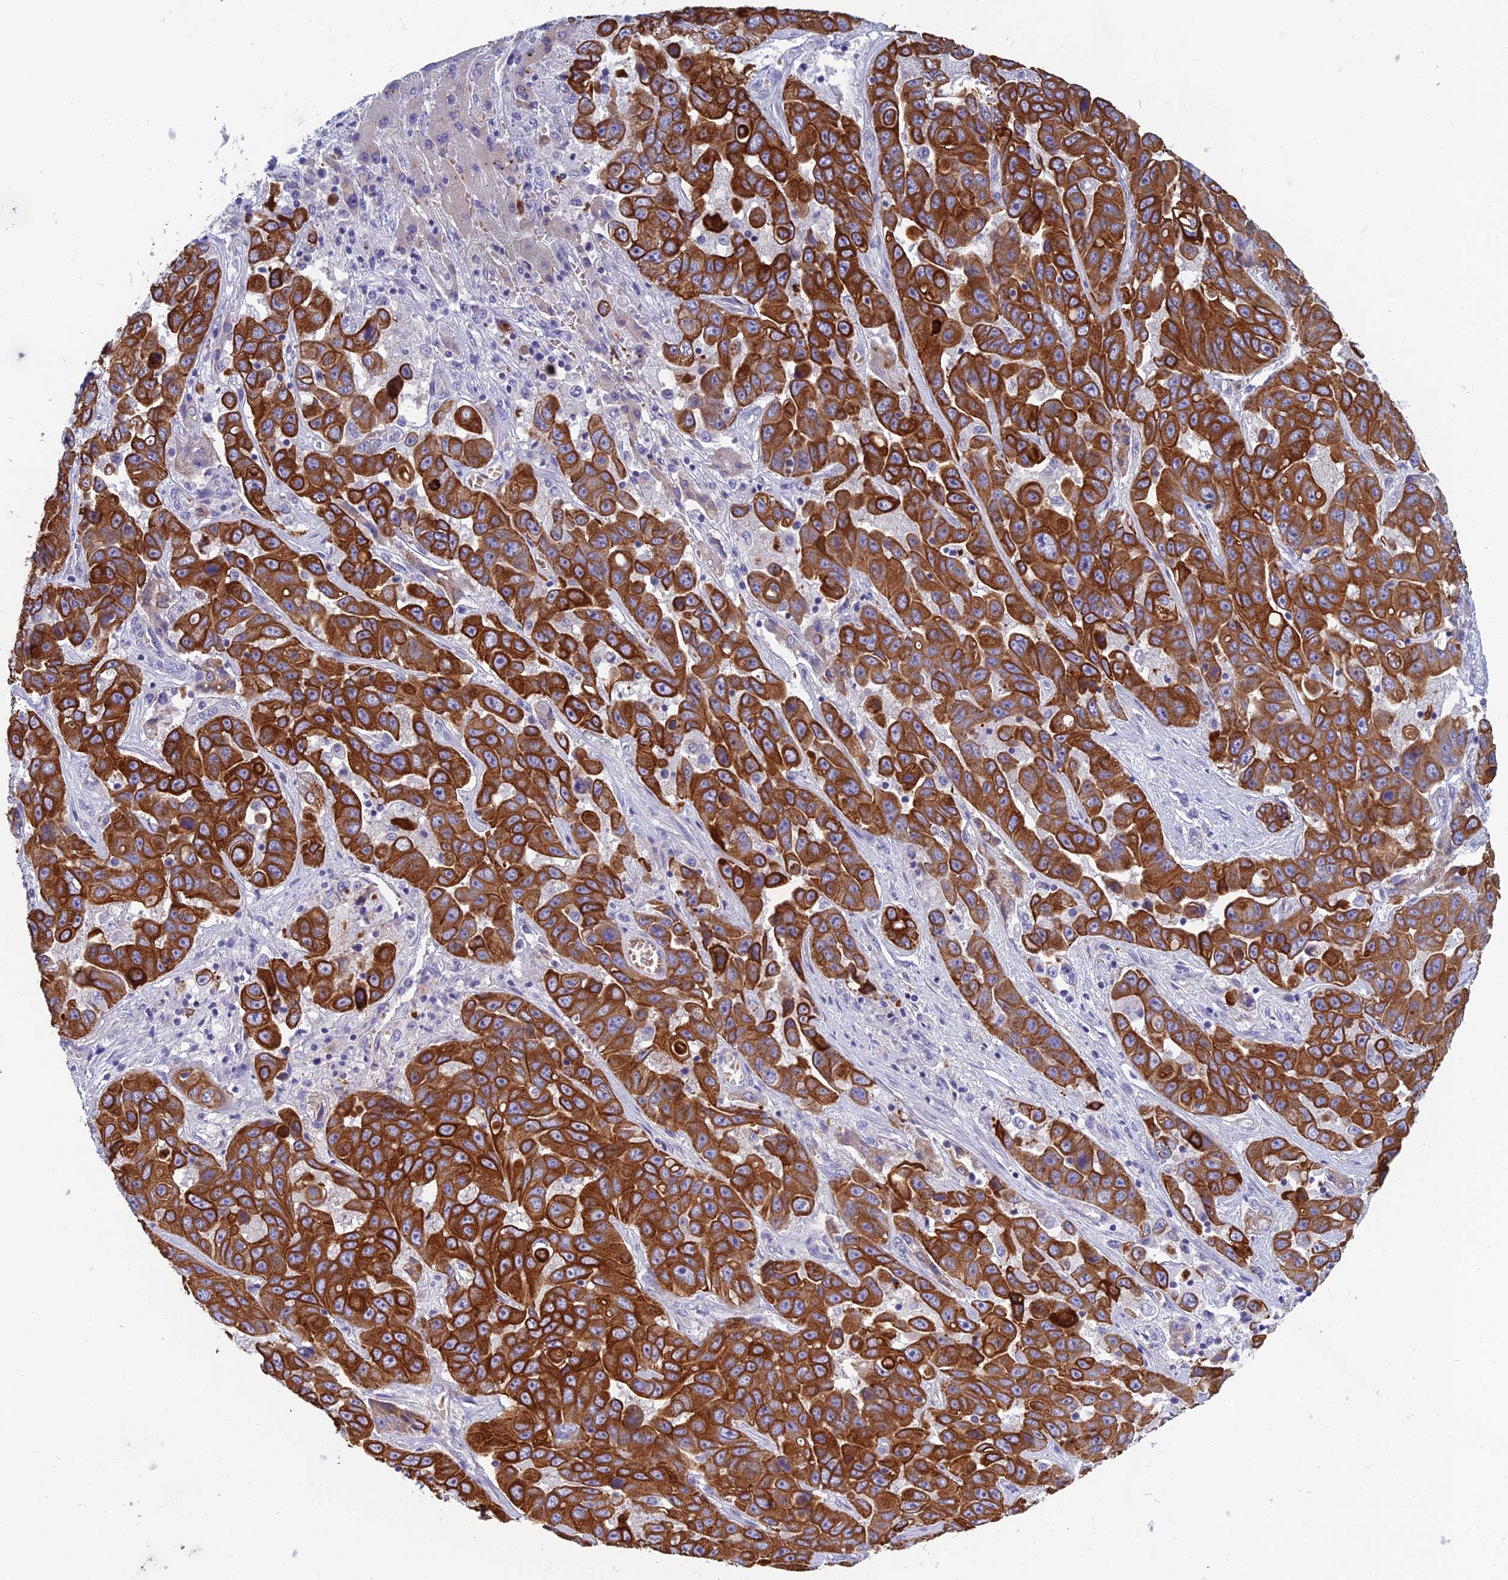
{"staining": {"intensity": "strong", "quantity": ">75%", "location": "cytoplasmic/membranous"}, "tissue": "liver cancer", "cell_type": "Tumor cells", "image_type": "cancer", "snomed": [{"axis": "morphology", "description": "Cholangiocarcinoma"}, {"axis": "topography", "description": "Liver"}], "caption": "An IHC micrograph of neoplastic tissue is shown. Protein staining in brown shows strong cytoplasmic/membranous positivity in liver cancer within tumor cells.", "gene": "RBM41", "patient": {"sex": "female", "age": 52}}